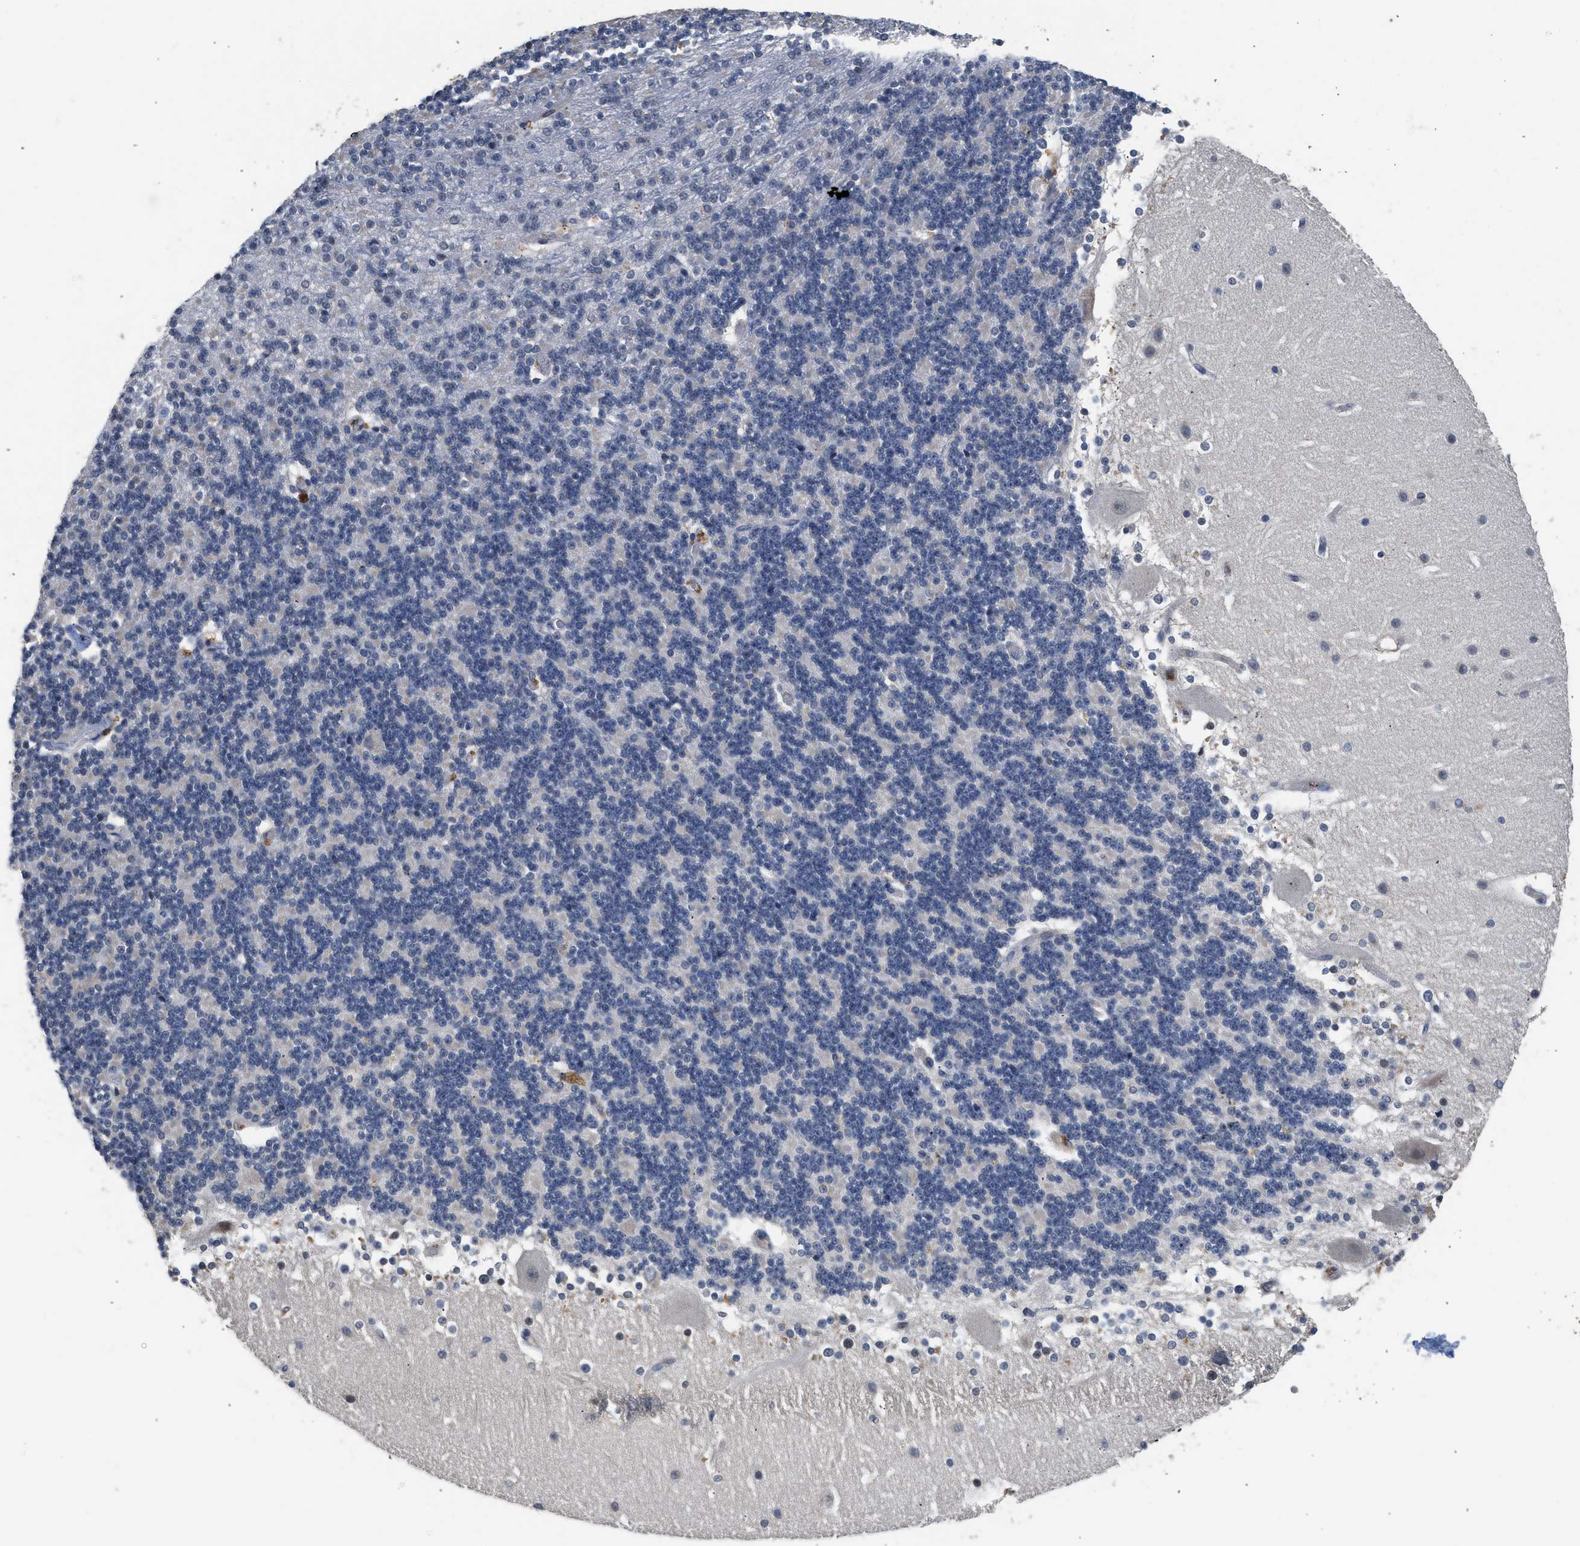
{"staining": {"intensity": "negative", "quantity": "none", "location": "none"}, "tissue": "cerebellum", "cell_type": "Cells in granular layer", "image_type": "normal", "snomed": [{"axis": "morphology", "description": "Normal tissue, NOS"}, {"axis": "topography", "description": "Cerebellum"}], "caption": "Image shows no protein positivity in cells in granular layer of unremarkable cerebellum.", "gene": "CSF3R", "patient": {"sex": "female", "age": 19}}